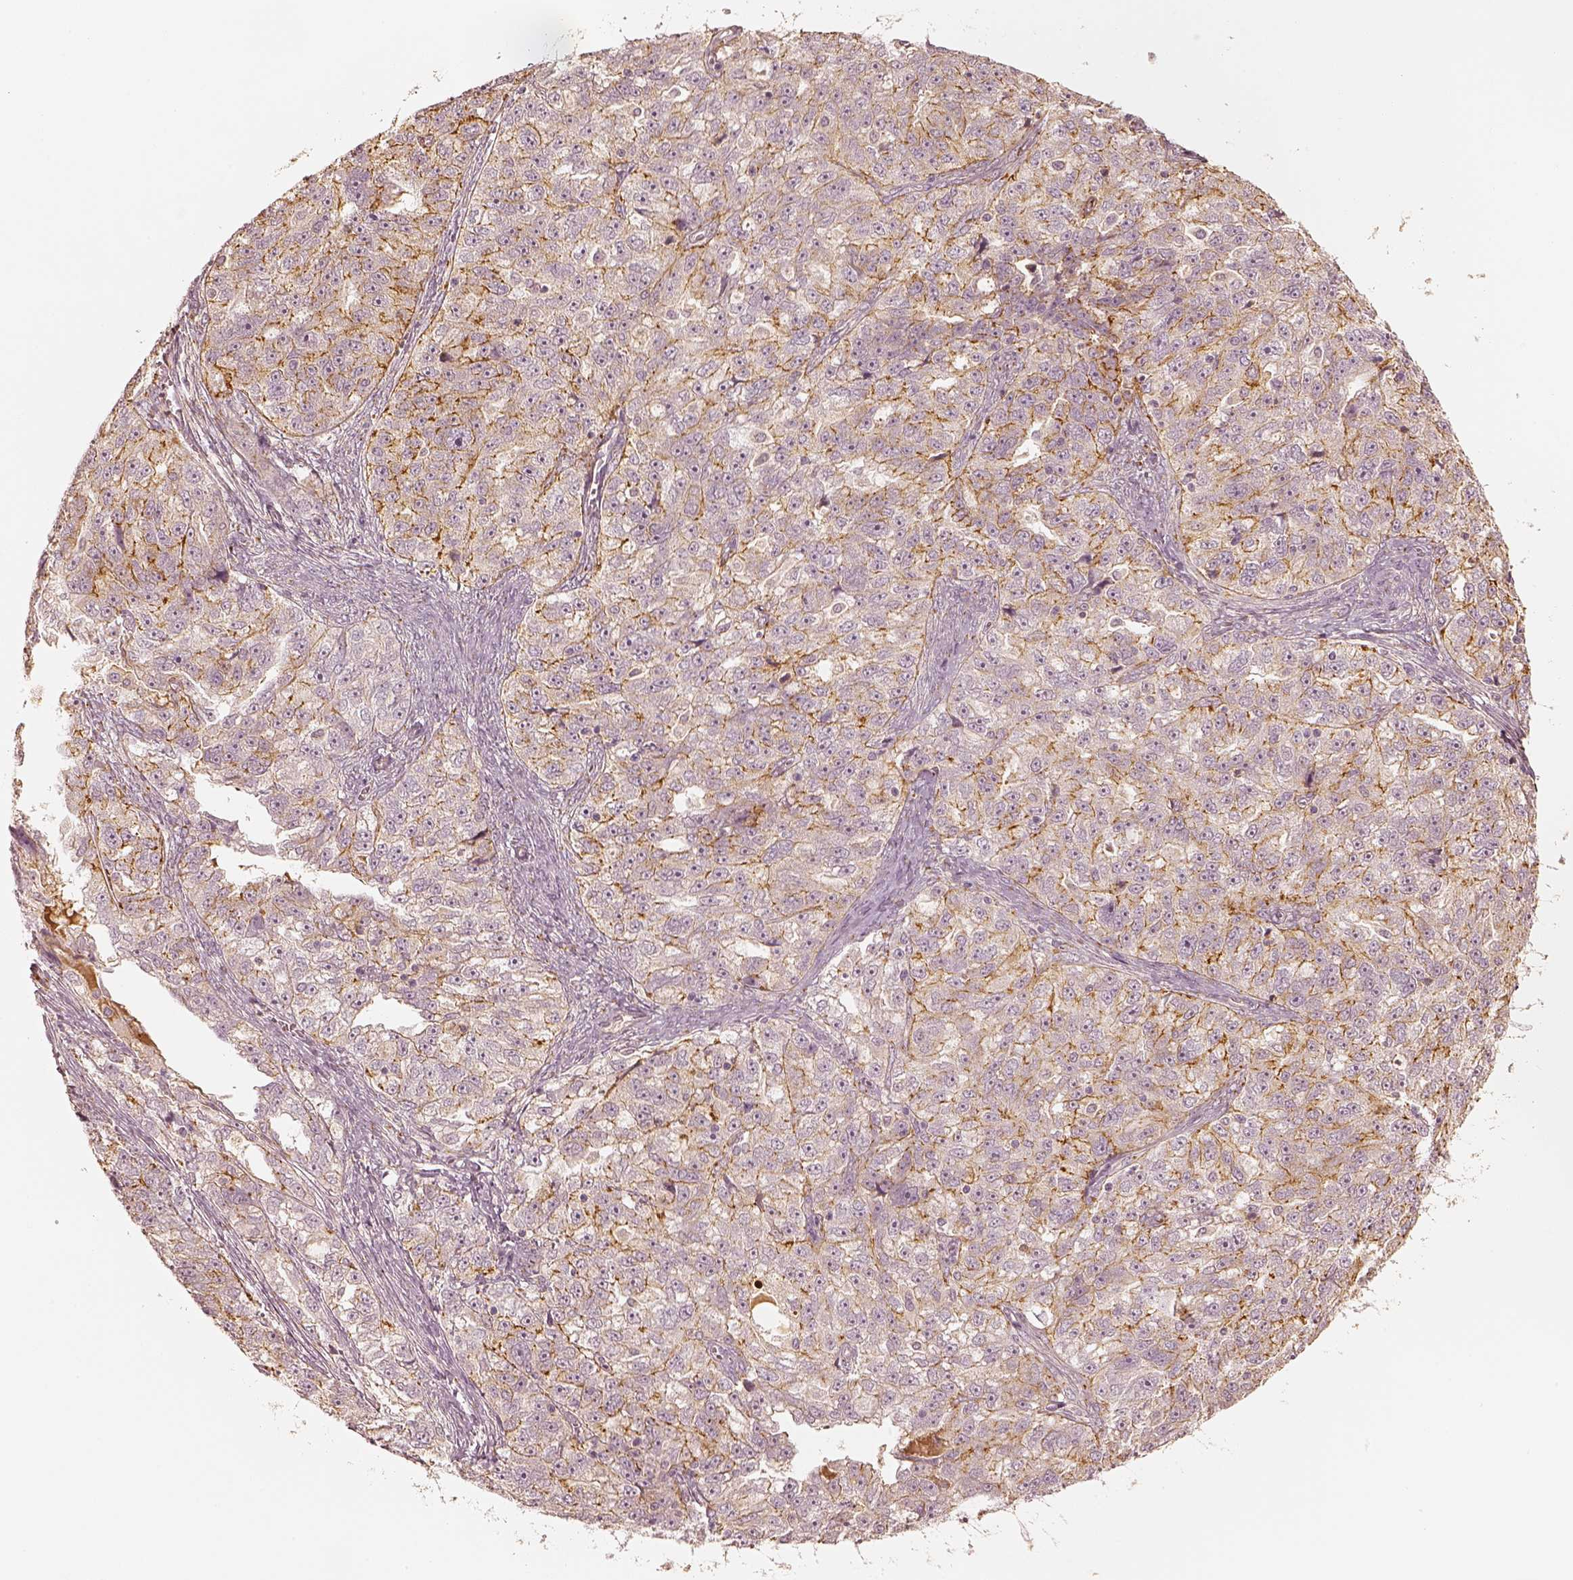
{"staining": {"intensity": "moderate", "quantity": "25%-75%", "location": "cytoplasmic/membranous"}, "tissue": "ovarian cancer", "cell_type": "Tumor cells", "image_type": "cancer", "snomed": [{"axis": "morphology", "description": "Cystadenocarcinoma, serous, NOS"}, {"axis": "topography", "description": "Ovary"}], "caption": "Protein analysis of ovarian cancer (serous cystadenocarcinoma) tissue exhibits moderate cytoplasmic/membranous staining in about 25%-75% of tumor cells.", "gene": "GORASP2", "patient": {"sex": "female", "age": 51}}